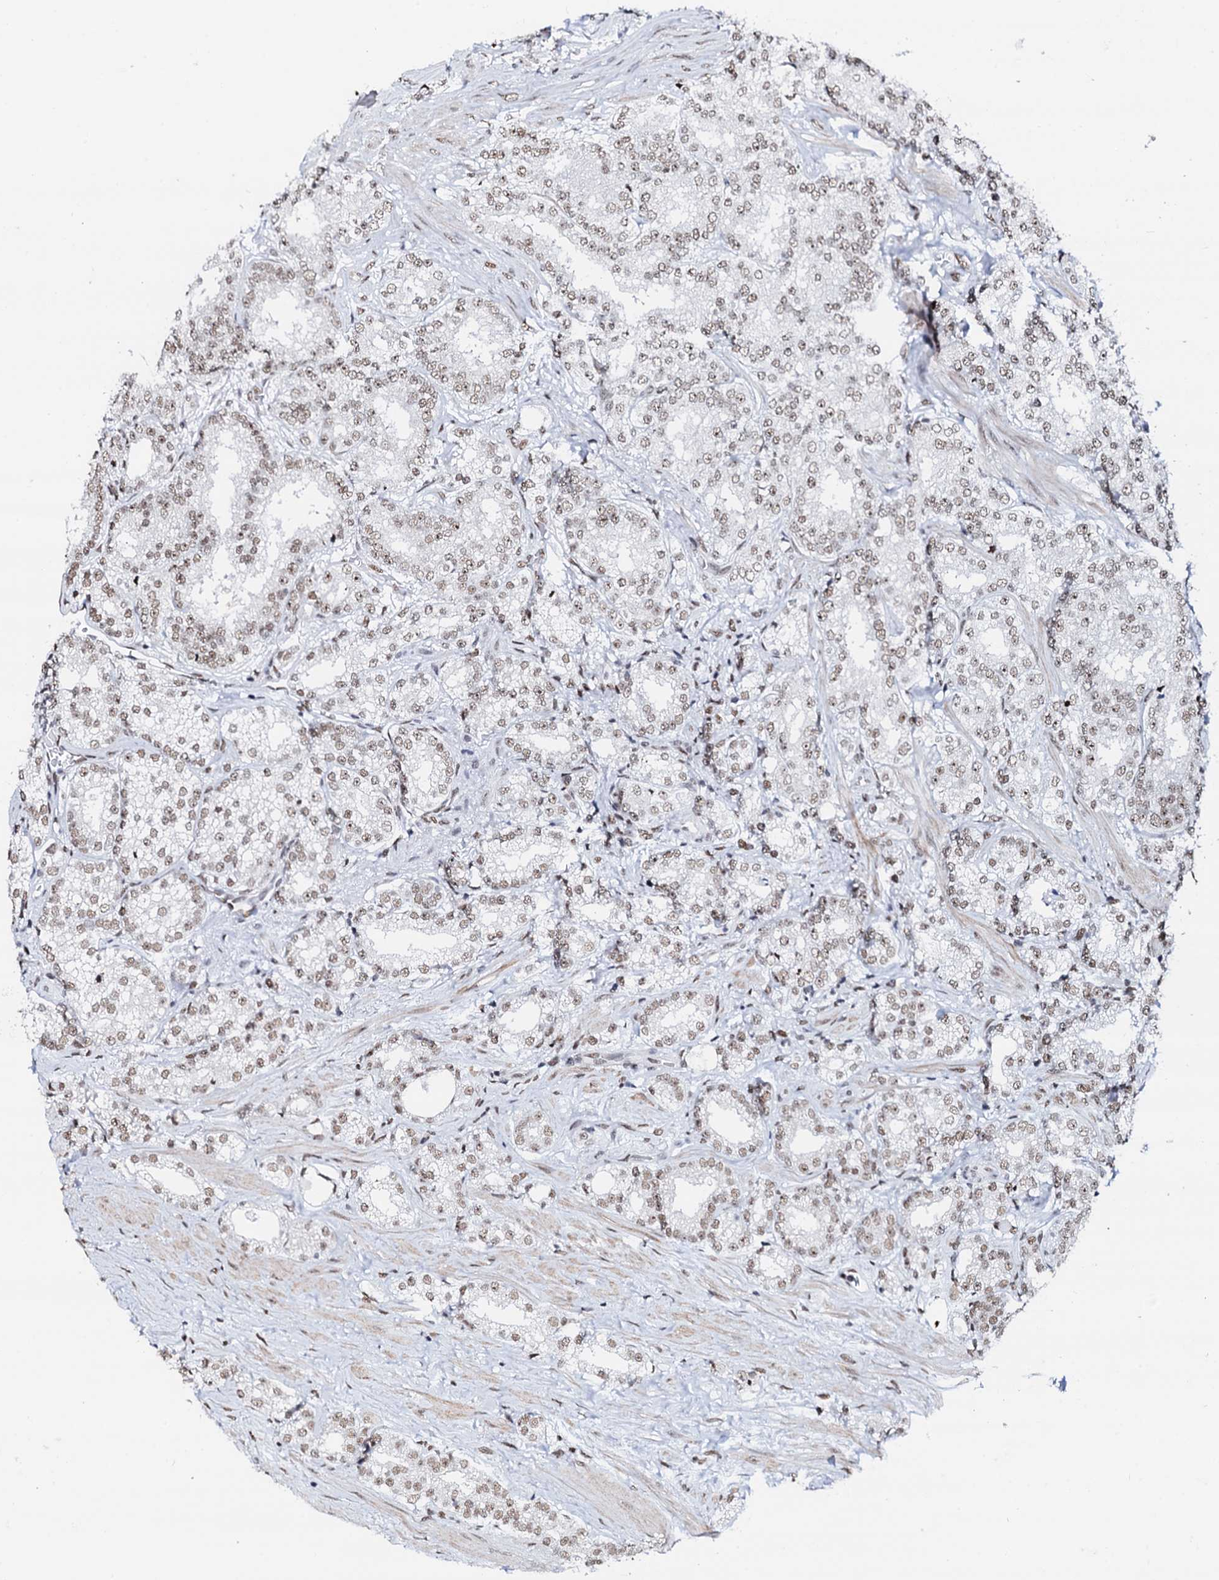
{"staining": {"intensity": "moderate", "quantity": ">75%", "location": "nuclear"}, "tissue": "prostate cancer", "cell_type": "Tumor cells", "image_type": "cancer", "snomed": [{"axis": "morphology", "description": "Normal tissue, NOS"}, {"axis": "morphology", "description": "Adenocarcinoma, High grade"}, {"axis": "topography", "description": "Prostate"}], "caption": "Immunohistochemistry (IHC) image of neoplastic tissue: human high-grade adenocarcinoma (prostate) stained using IHC displays medium levels of moderate protein expression localized specifically in the nuclear of tumor cells, appearing as a nuclear brown color.", "gene": "NKAPD1", "patient": {"sex": "male", "age": 83}}